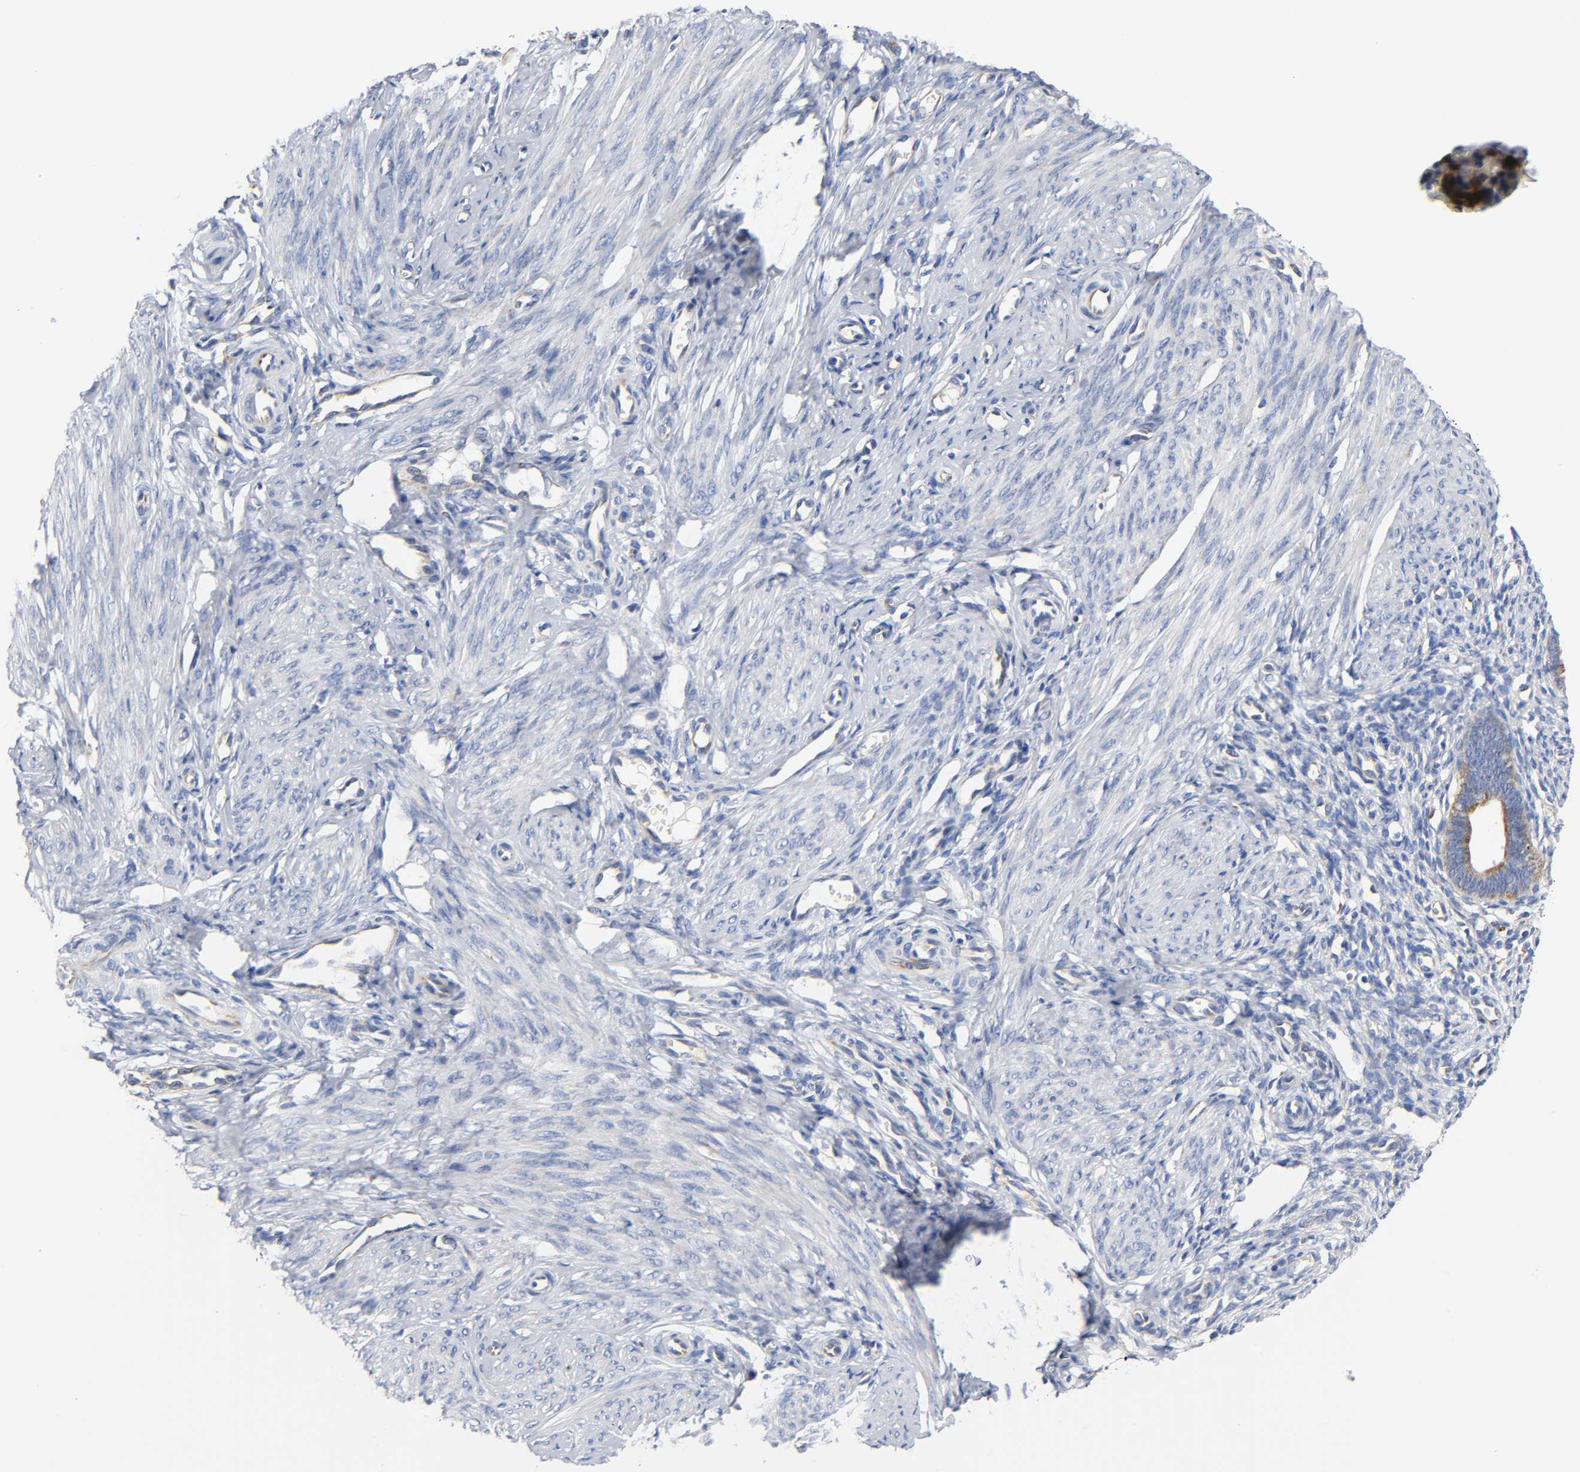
{"staining": {"intensity": "weak", "quantity": "25%-75%", "location": "cytoplasmic/membranous"}, "tissue": "endometrium", "cell_type": "Cells in endometrial stroma", "image_type": "normal", "snomed": [{"axis": "morphology", "description": "Normal tissue, NOS"}, {"axis": "topography", "description": "Endometrium"}], "caption": "Cells in endometrial stroma reveal low levels of weak cytoplasmic/membranous staining in about 25%-75% of cells in benign human endometrium.", "gene": "REL", "patient": {"sex": "female", "age": 27}}